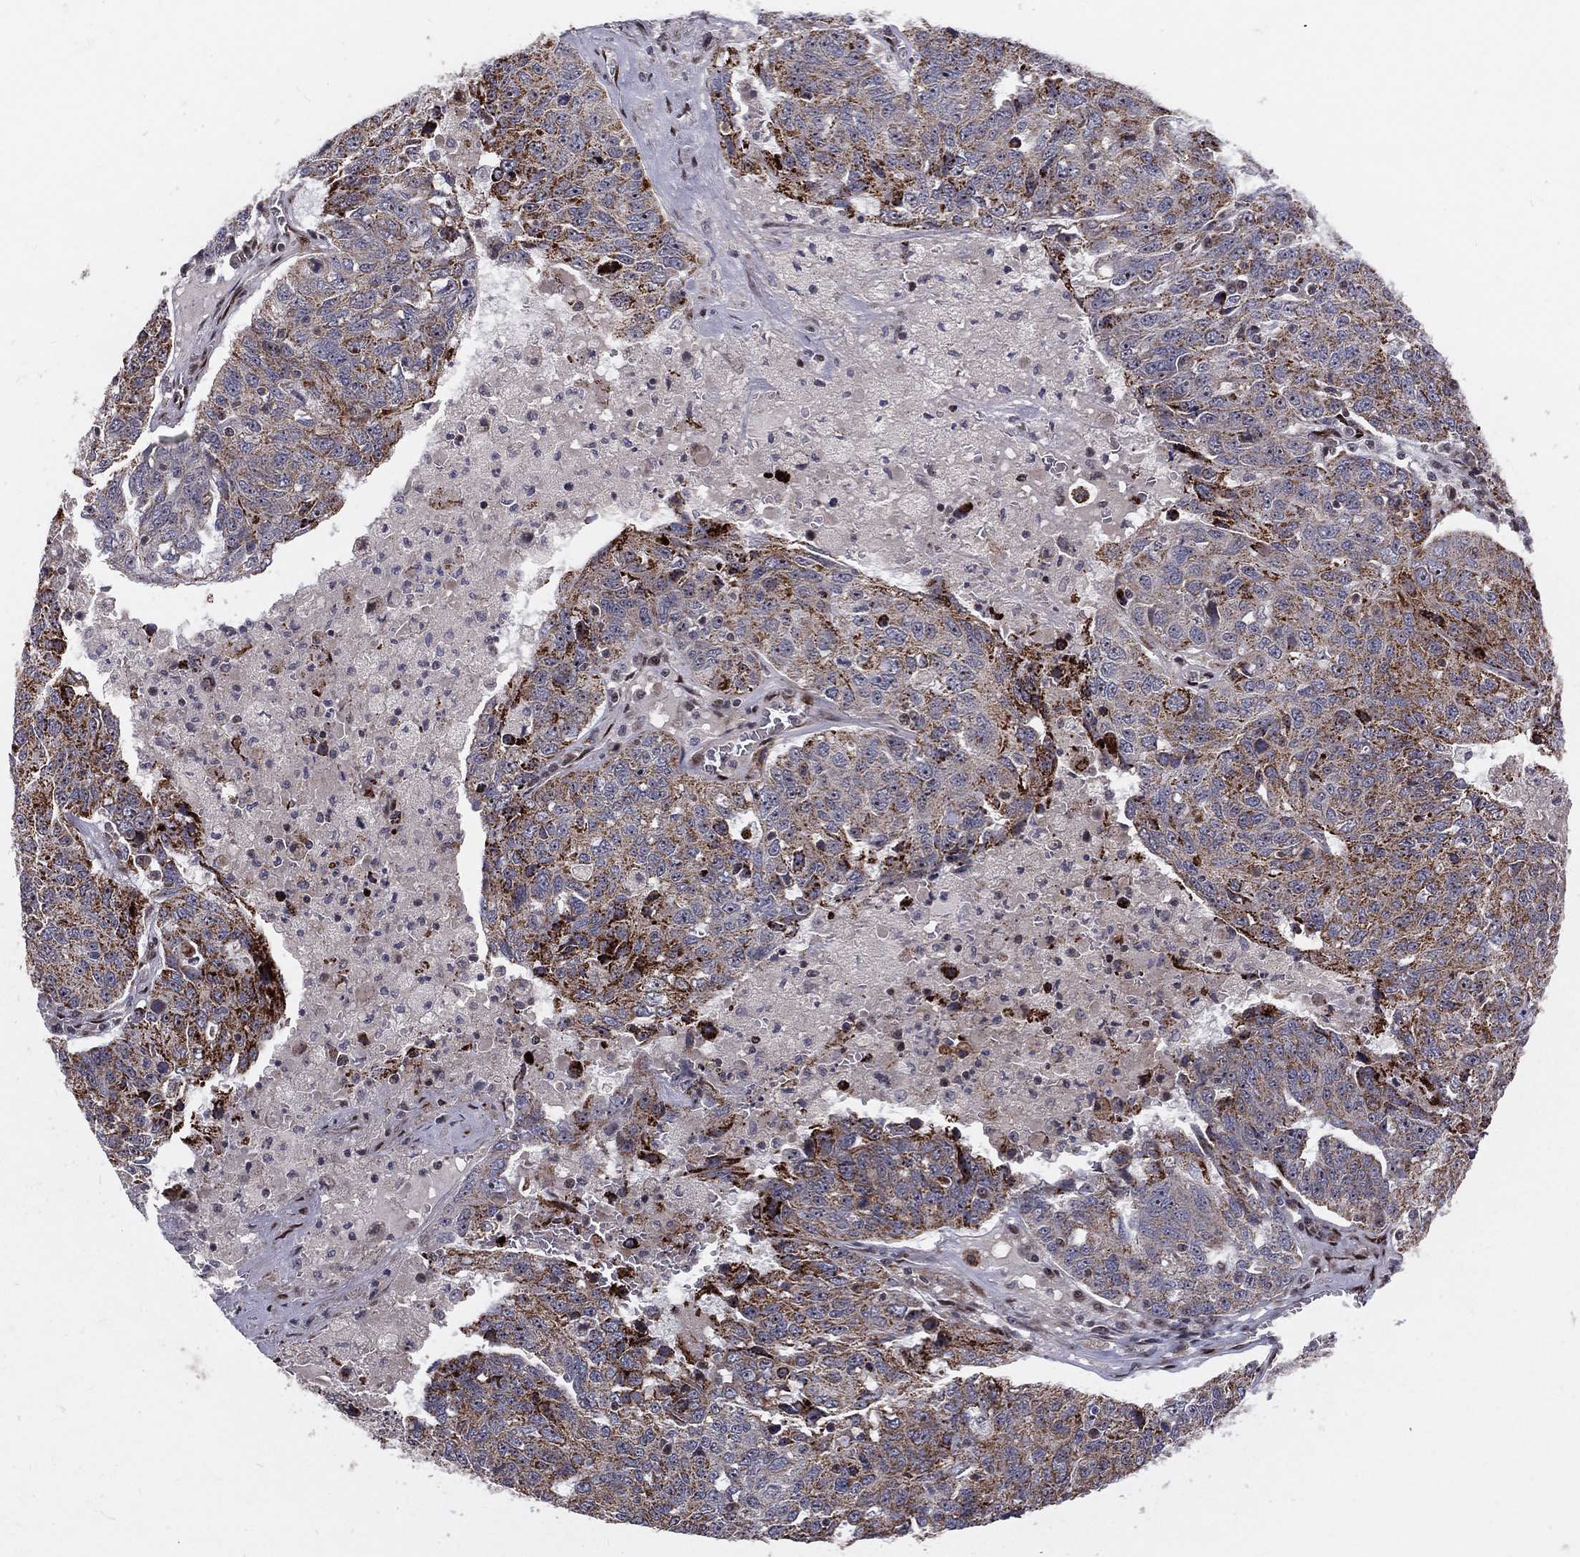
{"staining": {"intensity": "moderate", "quantity": "25%-75%", "location": "cytoplasmic/membranous"}, "tissue": "ovarian cancer", "cell_type": "Tumor cells", "image_type": "cancer", "snomed": [{"axis": "morphology", "description": "Cystadenocarcinoma, serous, NOS"}, {"axis": "topography", "description": "Ovary"}], "caption": "Ovarian serous cystadenocarcinoma stained with a protein marker reveals moderate staining in tumor cells.", "gene": "ZEB1", "patient": {"sex": "female", "age": 71}}